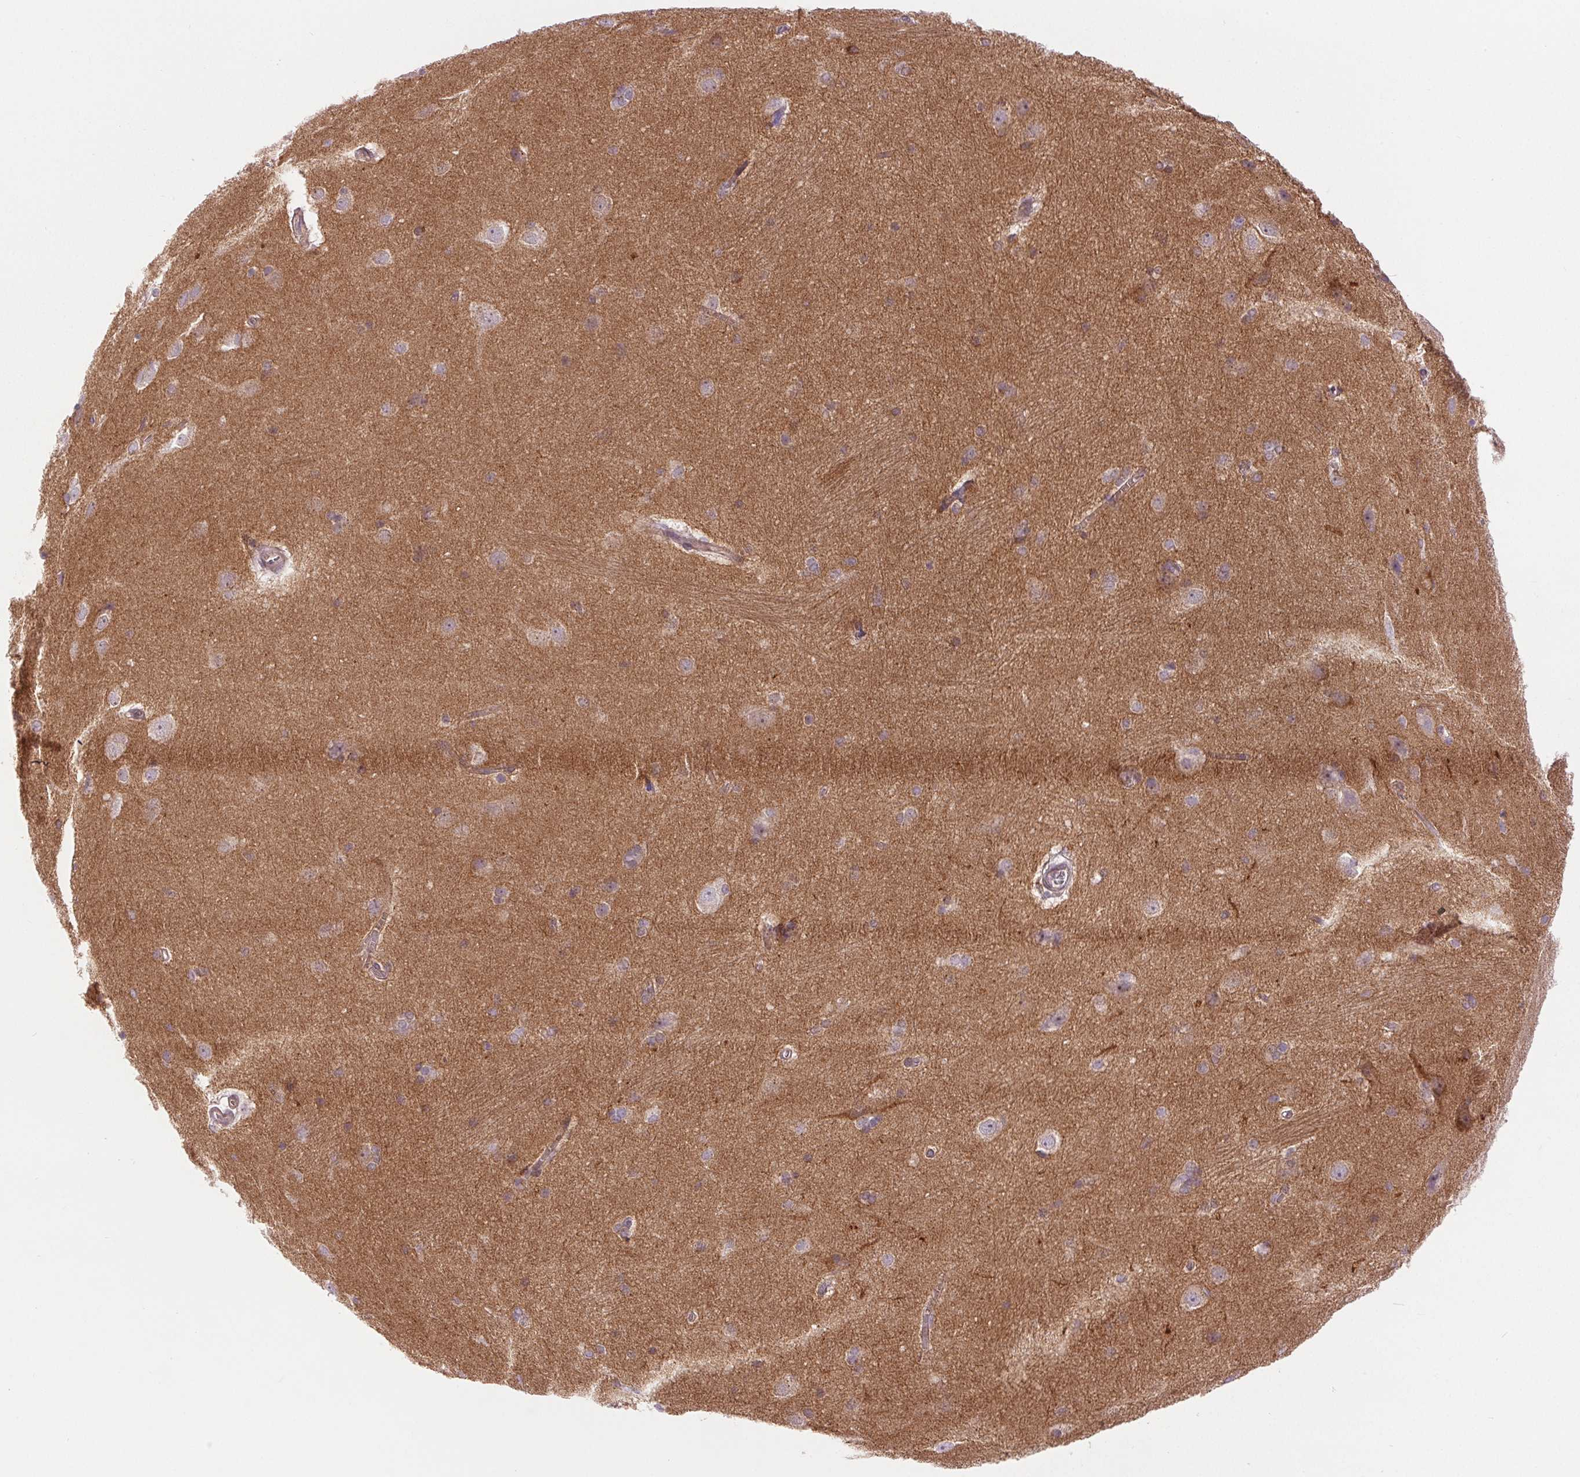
{"staining": {"intensity": "weak", "quantity": "<25%", "location": "cytoplasmic/membranous"}, "tissue": "hippocampus", "cell_type": "Glial cells", "image_type": "normal", "snomed": [{"axis": "morphology", "description": "Normal tissue, NOS"}, {"axis": "topography", "description": "Cerebral cortex"}, {"axis": "topography", "description": "Hippocampus"}], "caption": "This is an immunohistochemistry histopathology image of normal hippocampus. There is no expression in glial cells.", "gene": "METTL17", "patient": {"sex": "female", "age": 19}}